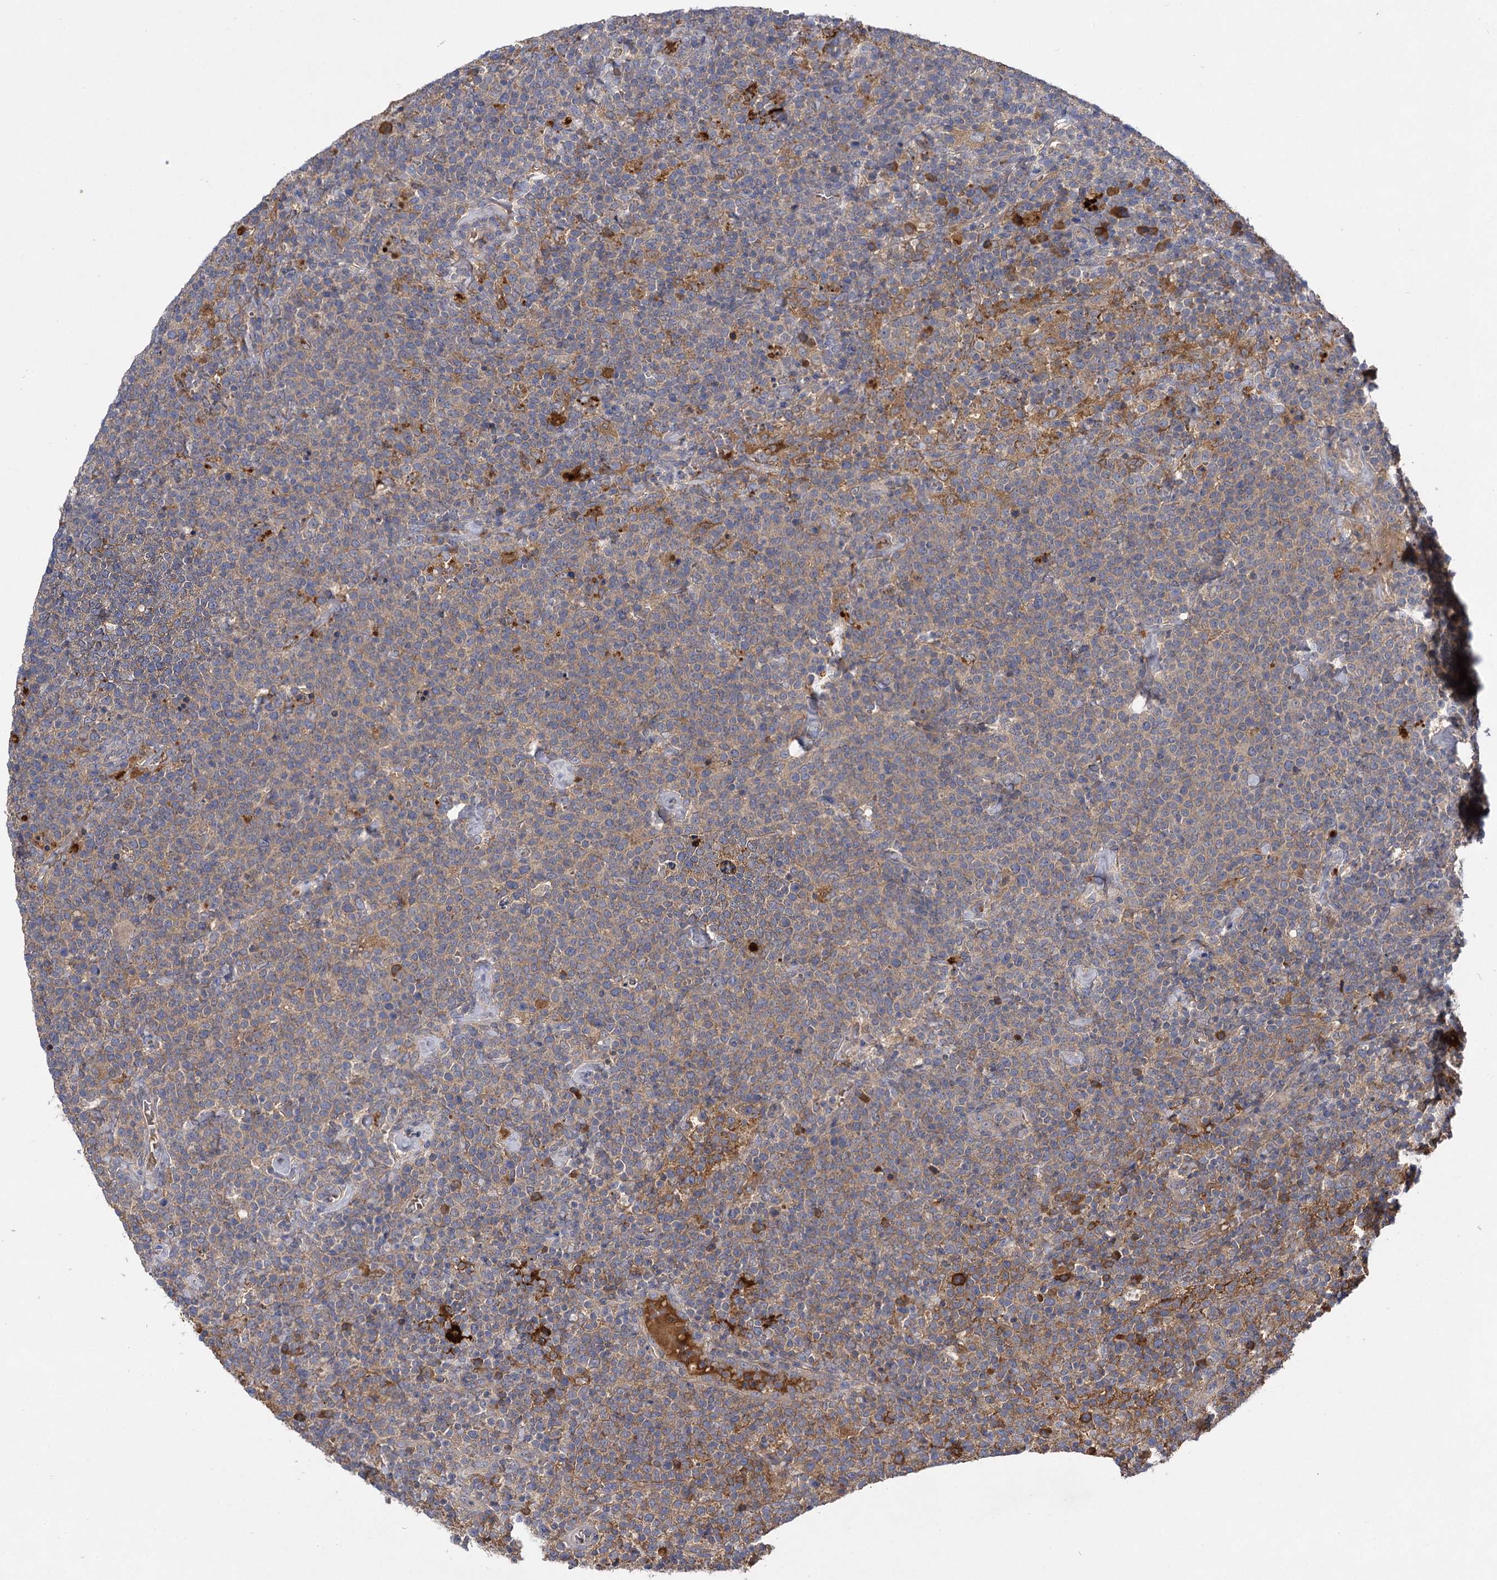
{"staining": {"intensity": "weak", "quantity": ">75%", "location": "cytoplasmic/membranous"}, "tissue": "lymphoma", "cell_type": "Tumor cells", "image_type": "cancer", "snomed": [{"axis": "morphology", "description": "Malignant lymphoma, non-Hodgkin's type, High grade"}, {"axis": "topography", "description": "Lymph node"}], "caption": "Tumor cells show low levels of weak cytoplasmic/membranous positivity in approximately >75% of cells in lymphoma. The protein is stained brown, and the nuclei are stained in blue (DAB (3,3'-diaminobenzidine) IHC with brightfield microscopy, high magnification).", "gene": "USP50", "patient": {"sex": "male", "age": 61}}